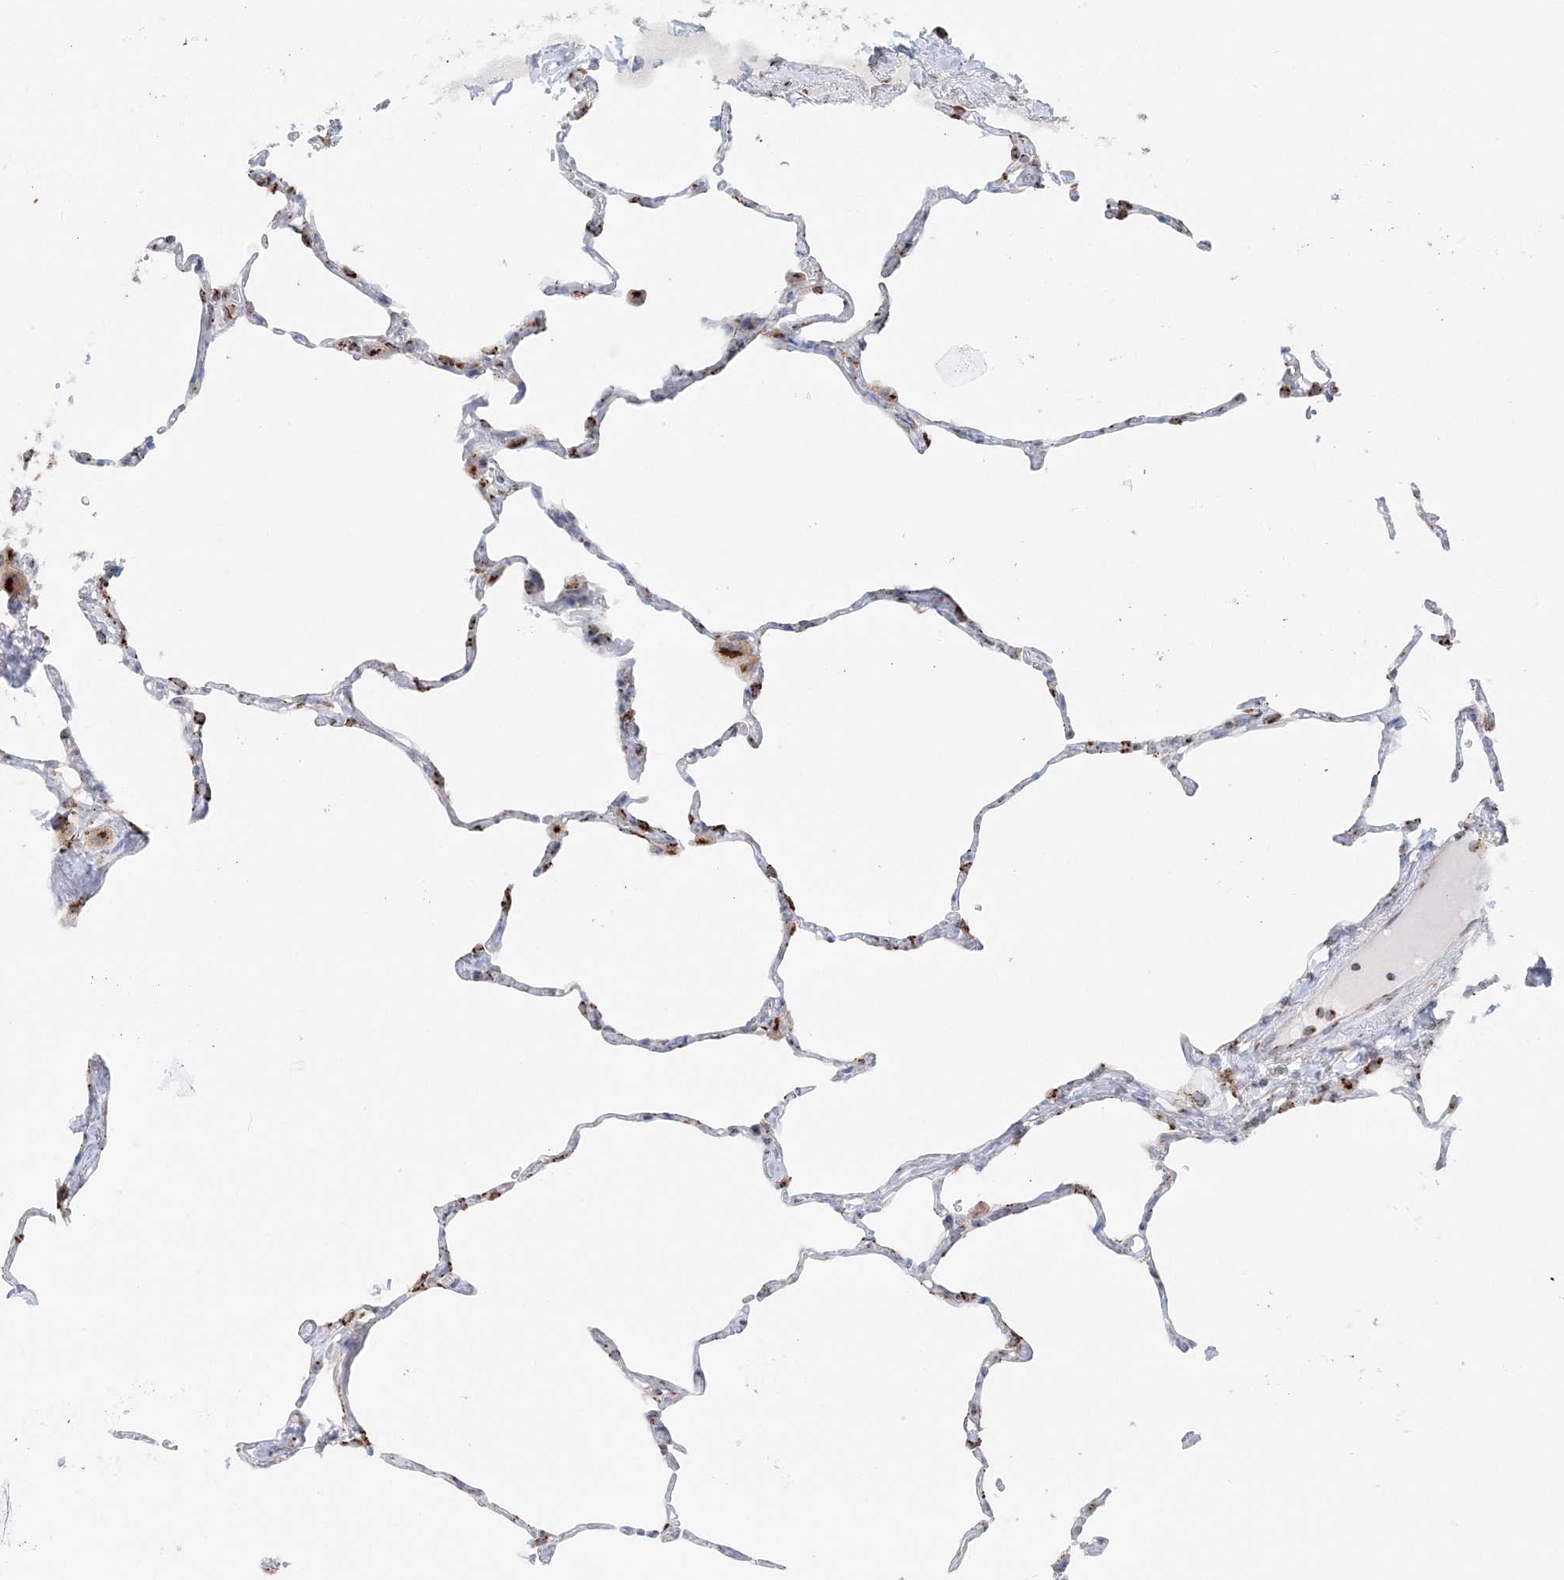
{"staining": {"intensity": "moderate", "quantity": "<25%", "location": "cytoplasmic/membranous"}, "tissue": "lung", "cell_type": "Alveolar cells", "image_type": "normal", "snomed": [{"axis": "morphology", "description": "Normal tissue, NOS"}, {"axis": "topography", "description": "Lung"}], "caption": "Moderate cytoplasmic/membranous staining is identified in about <25% of alveolar cells in normal lung. The staining is performed using DAB brown chromogen to label protein expression. The nuclei are counter-stained blue using hematoxylin.", "gene": "TMED10", "patient": {"sex": "male", "age": 65}}